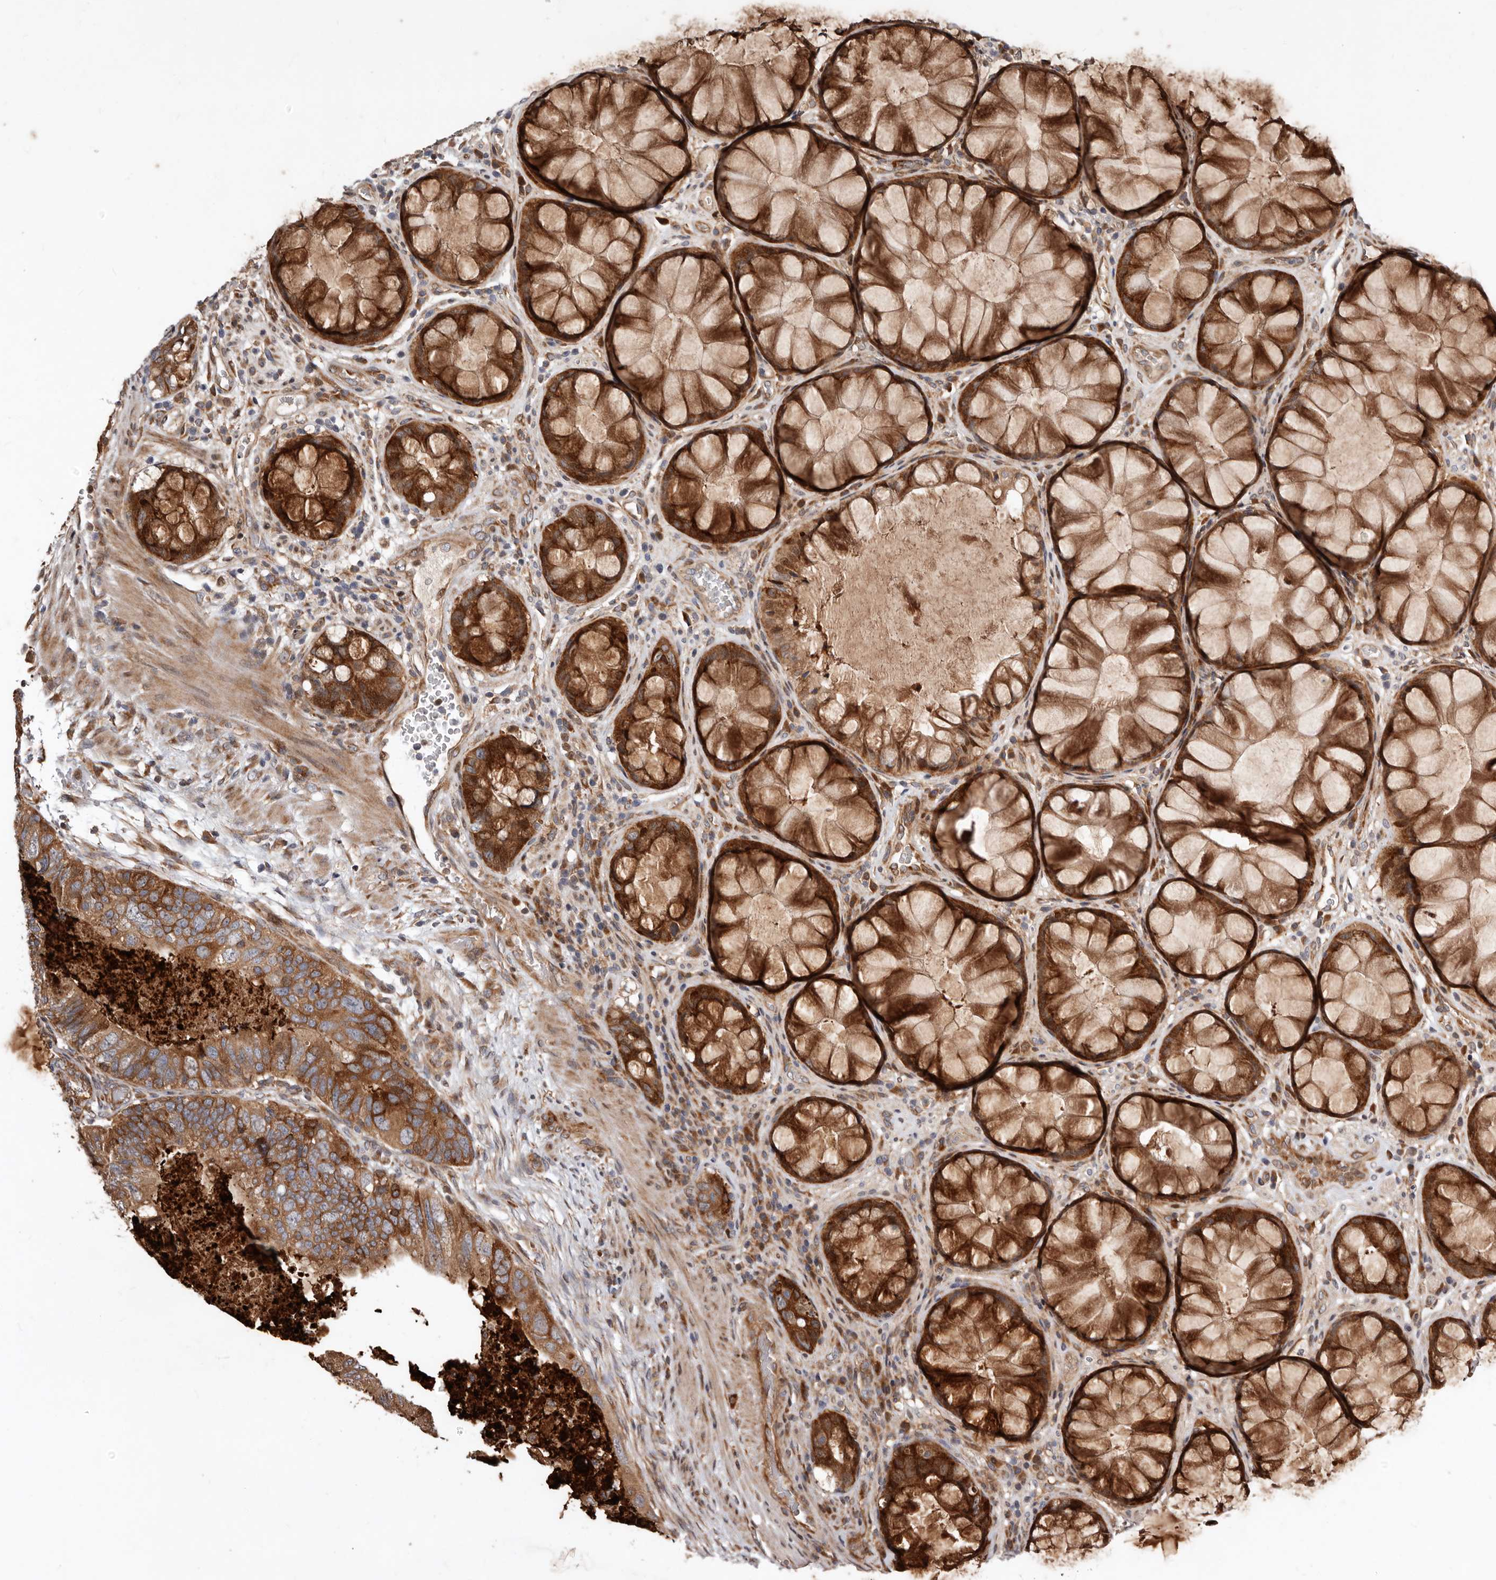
{"staining": {"intensity": "moderate", "quantity": ">75%", "location": "cytoplasmic/membranous"}, "tissue": "colorectal cancer", "cell_type": "Tumor cells", "image_type": "cancer", "snomed": [{"axis": "morphology", "description": "Adenocarcinoma, NOS"}, {"axis": "topography", "description": "Rectum"}], "caption": "Protein positivity by IHC displays moderate cytoplasmic/membranous staining in approximately >75% of tumor cells in colorectal cancer (adenocarcinoma).", "gene": "WEE2", "patient": {"sex": "male", "age": 63}}